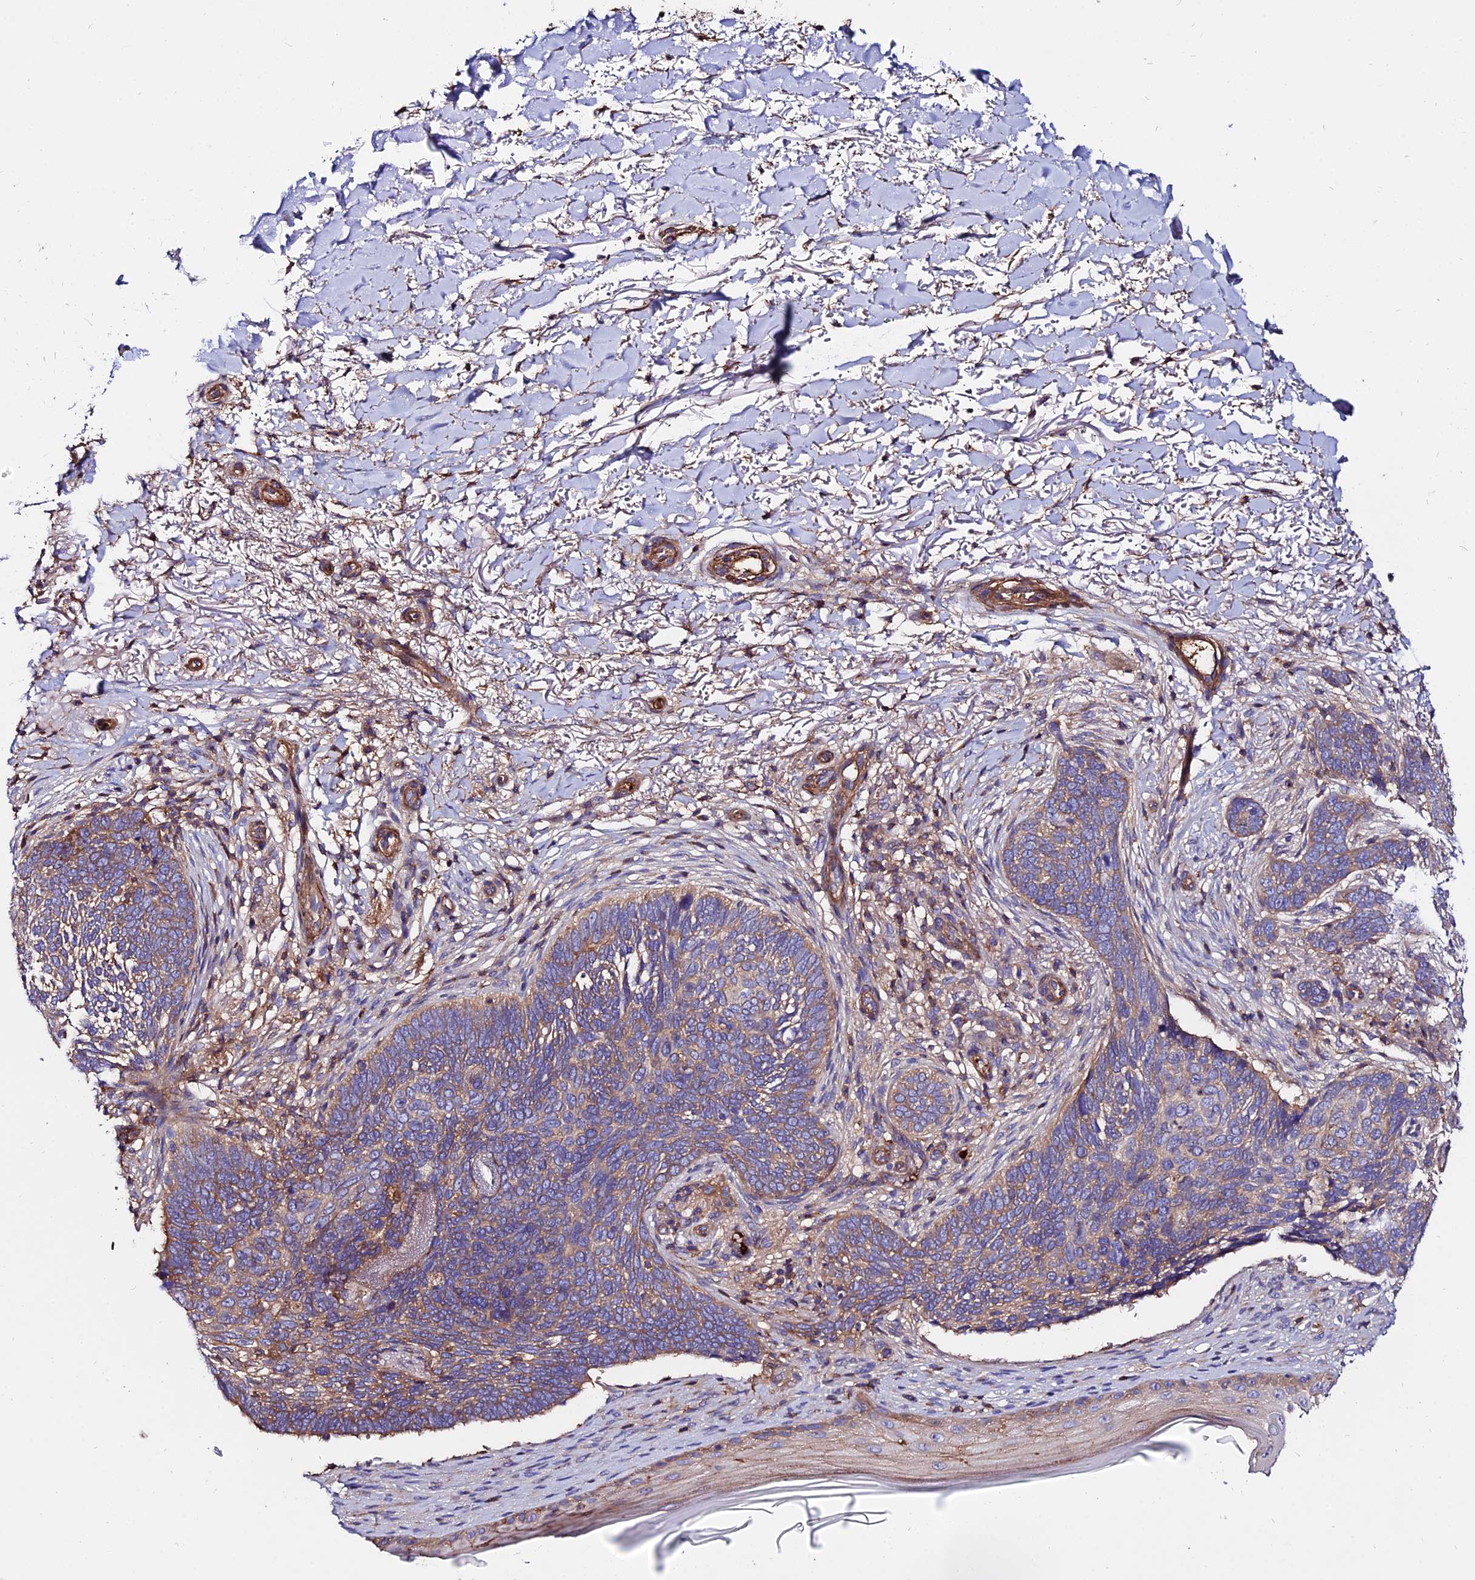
{"staining": {"intensity": "moderate", "quantity": "25%-75%", "location": "cytoplasmic/membranous"}, "tissue": "skin cancer", "cell_type": "Tumor cells", "image_type": "cancer", "snomed": [{"axis": "morphology", "description": "Normal tissue, NOS"}, {"axis": "morphology", "description": "Basal cell carcinoma"}, {"axis": "topography", "description": "Skin"}], "caption": "Skin cancer (basal cell carcinoma) was stained to show a protein in brown. There is medium levels of moderate cytoplasmic/membranous expression in approximately 25%-75% of tumor cells.", "gene": "PYM1", "patient": {"sex": "female", "age": 67}}